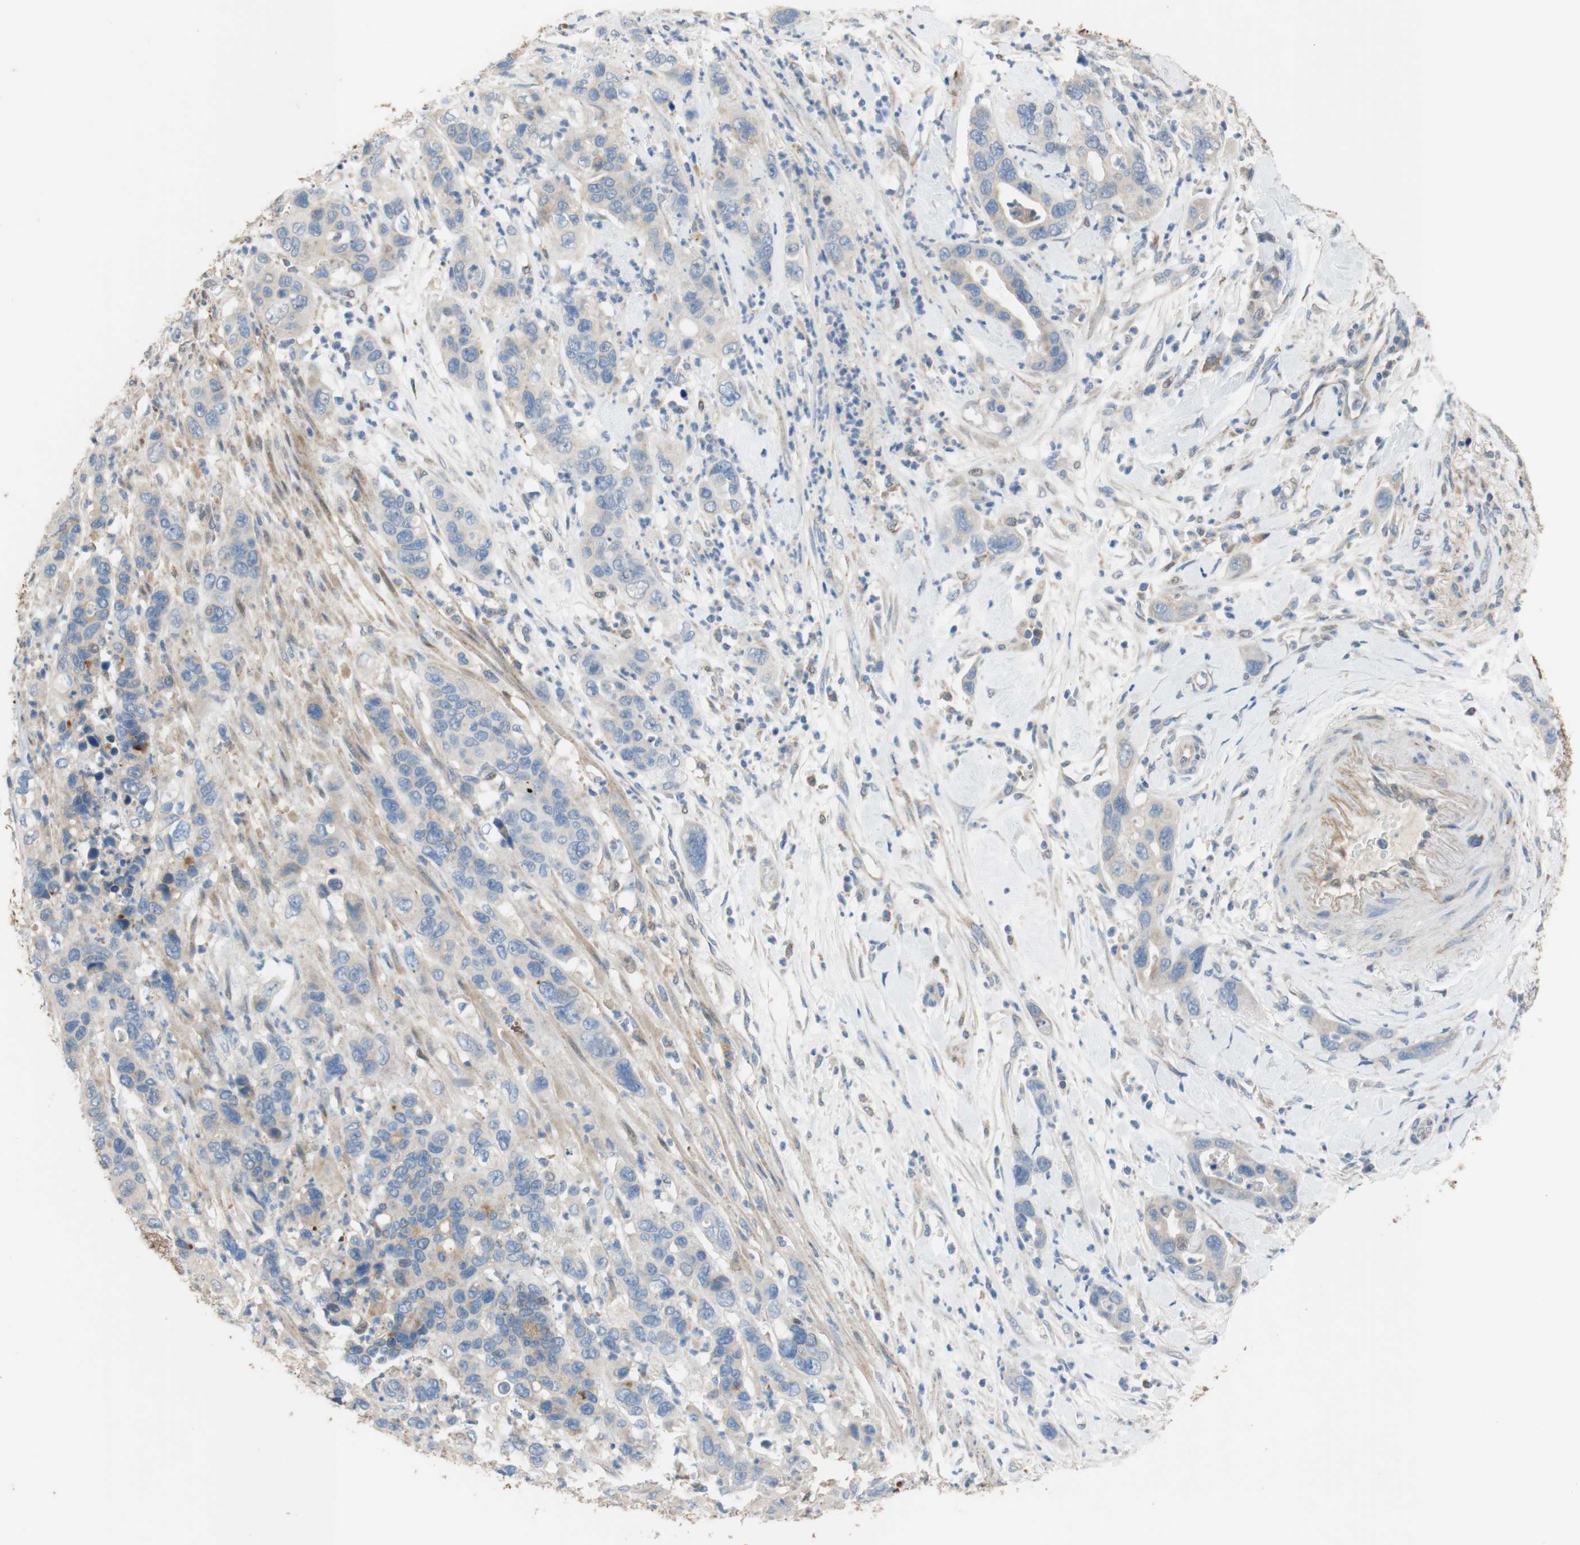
{"staining": {"intensity": "negative", "quantity": "none", "location": "none"}, "tissue": "pancreatic cancer", "cell_type": "Tumor cells", "image_type": "cancer", "snomed": [{"axis": "morphology", "description": "Adenocarcinoma, NOS"}, {"axis": "topography", "description": "Pancreas"}], "caption": "Tumor cells show no significant protein positivity in pancreatic adenocarcinoma.", "gene": "ALDH1A2", "patient": {"sex": "female", "age": 71}}